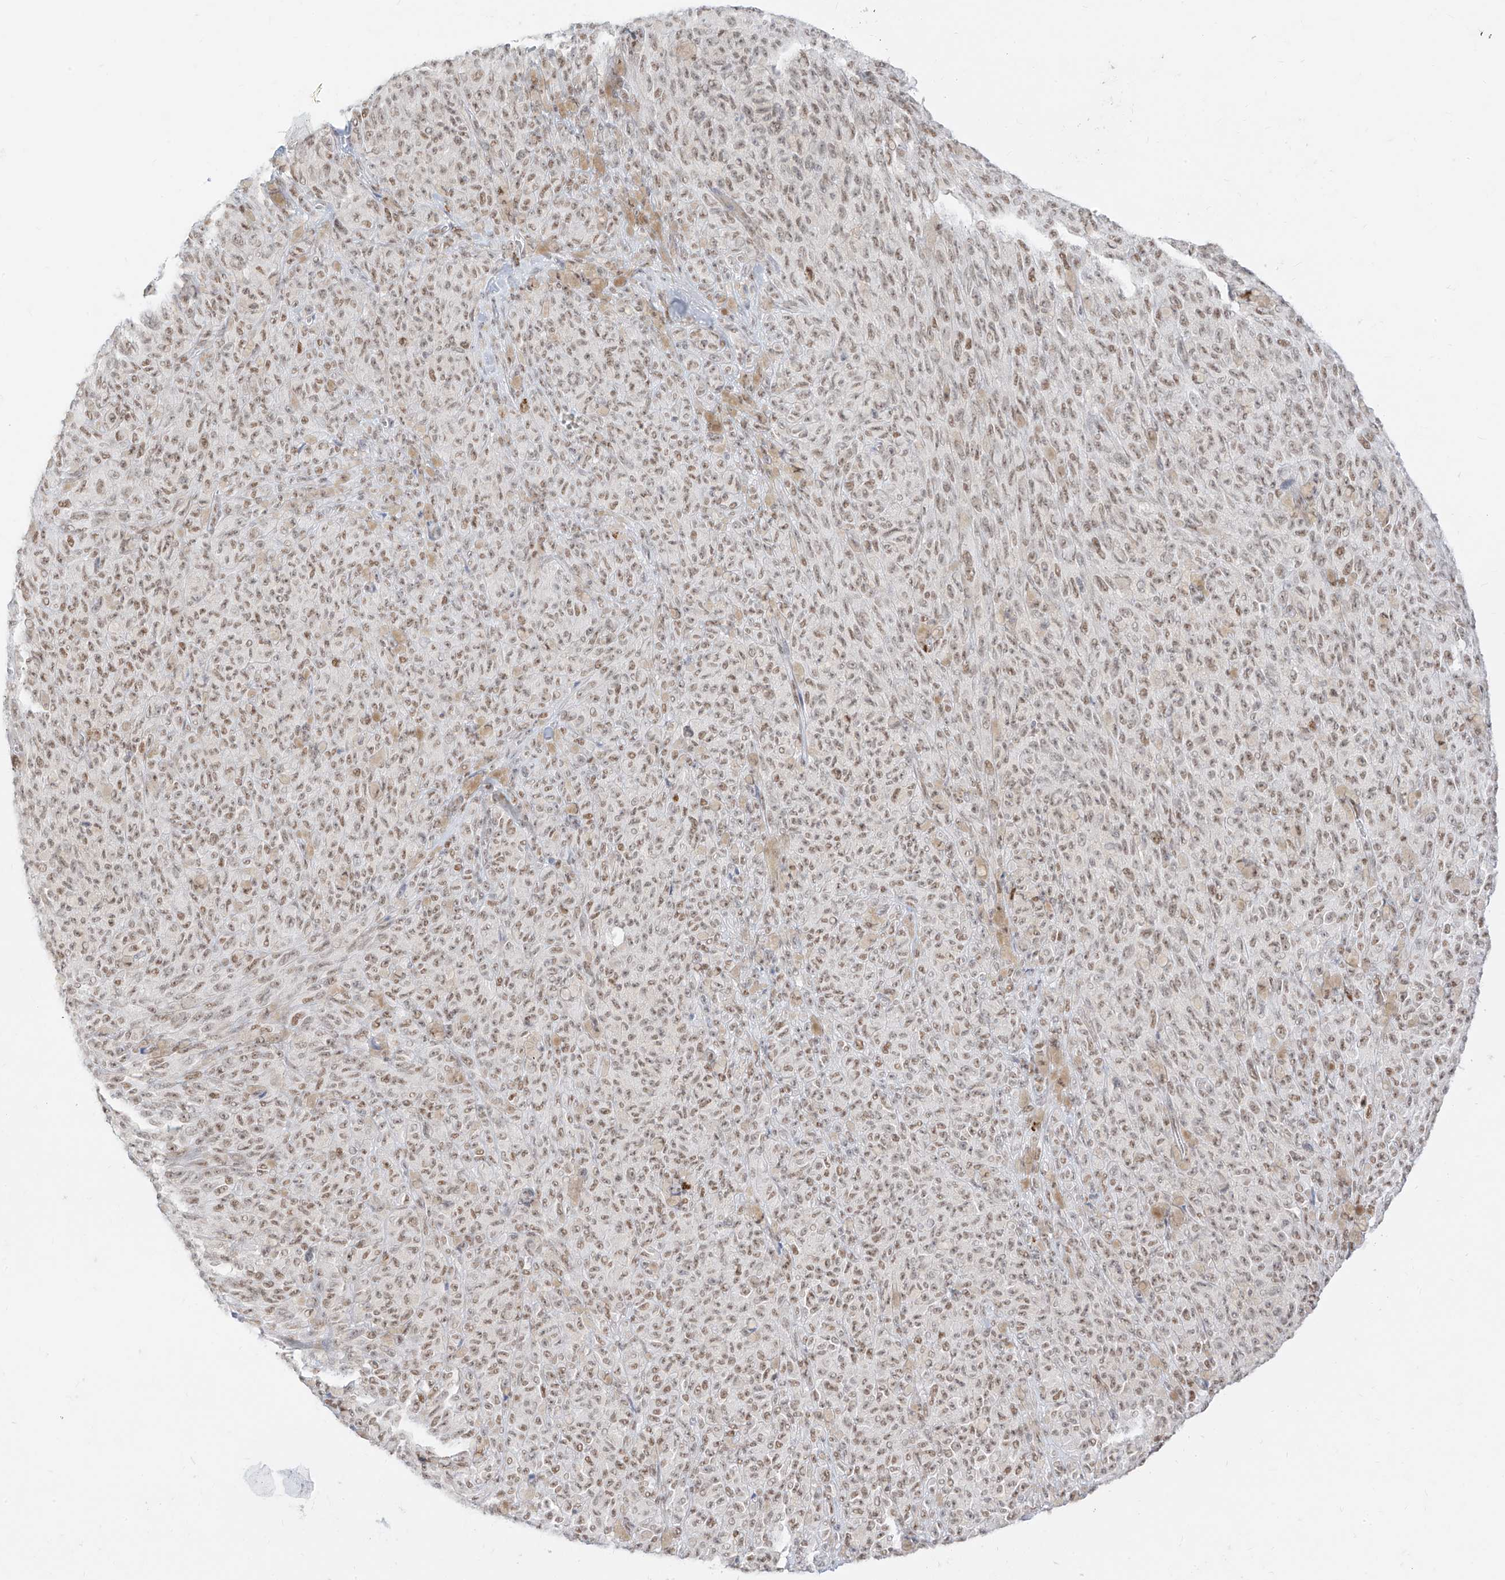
{"staining": {"intensity": "moderate", "quantity": ">75%", "location": "nuclear"}, "tissue": "melanoma", "cell_type": "Tumor cells", "image_type": "cancer", "snomed": [{"axis": "morphology", "description": "Malignant melanoma, NOS"}, {"axis": "topography", "description": "Skin"}], "caption": "A brown stain highlights moderate nuclear expression of a protein in human melanoma tumor cells.", "gene": "SUPT5H", "patient": {"sex": "female", "age": 82}}